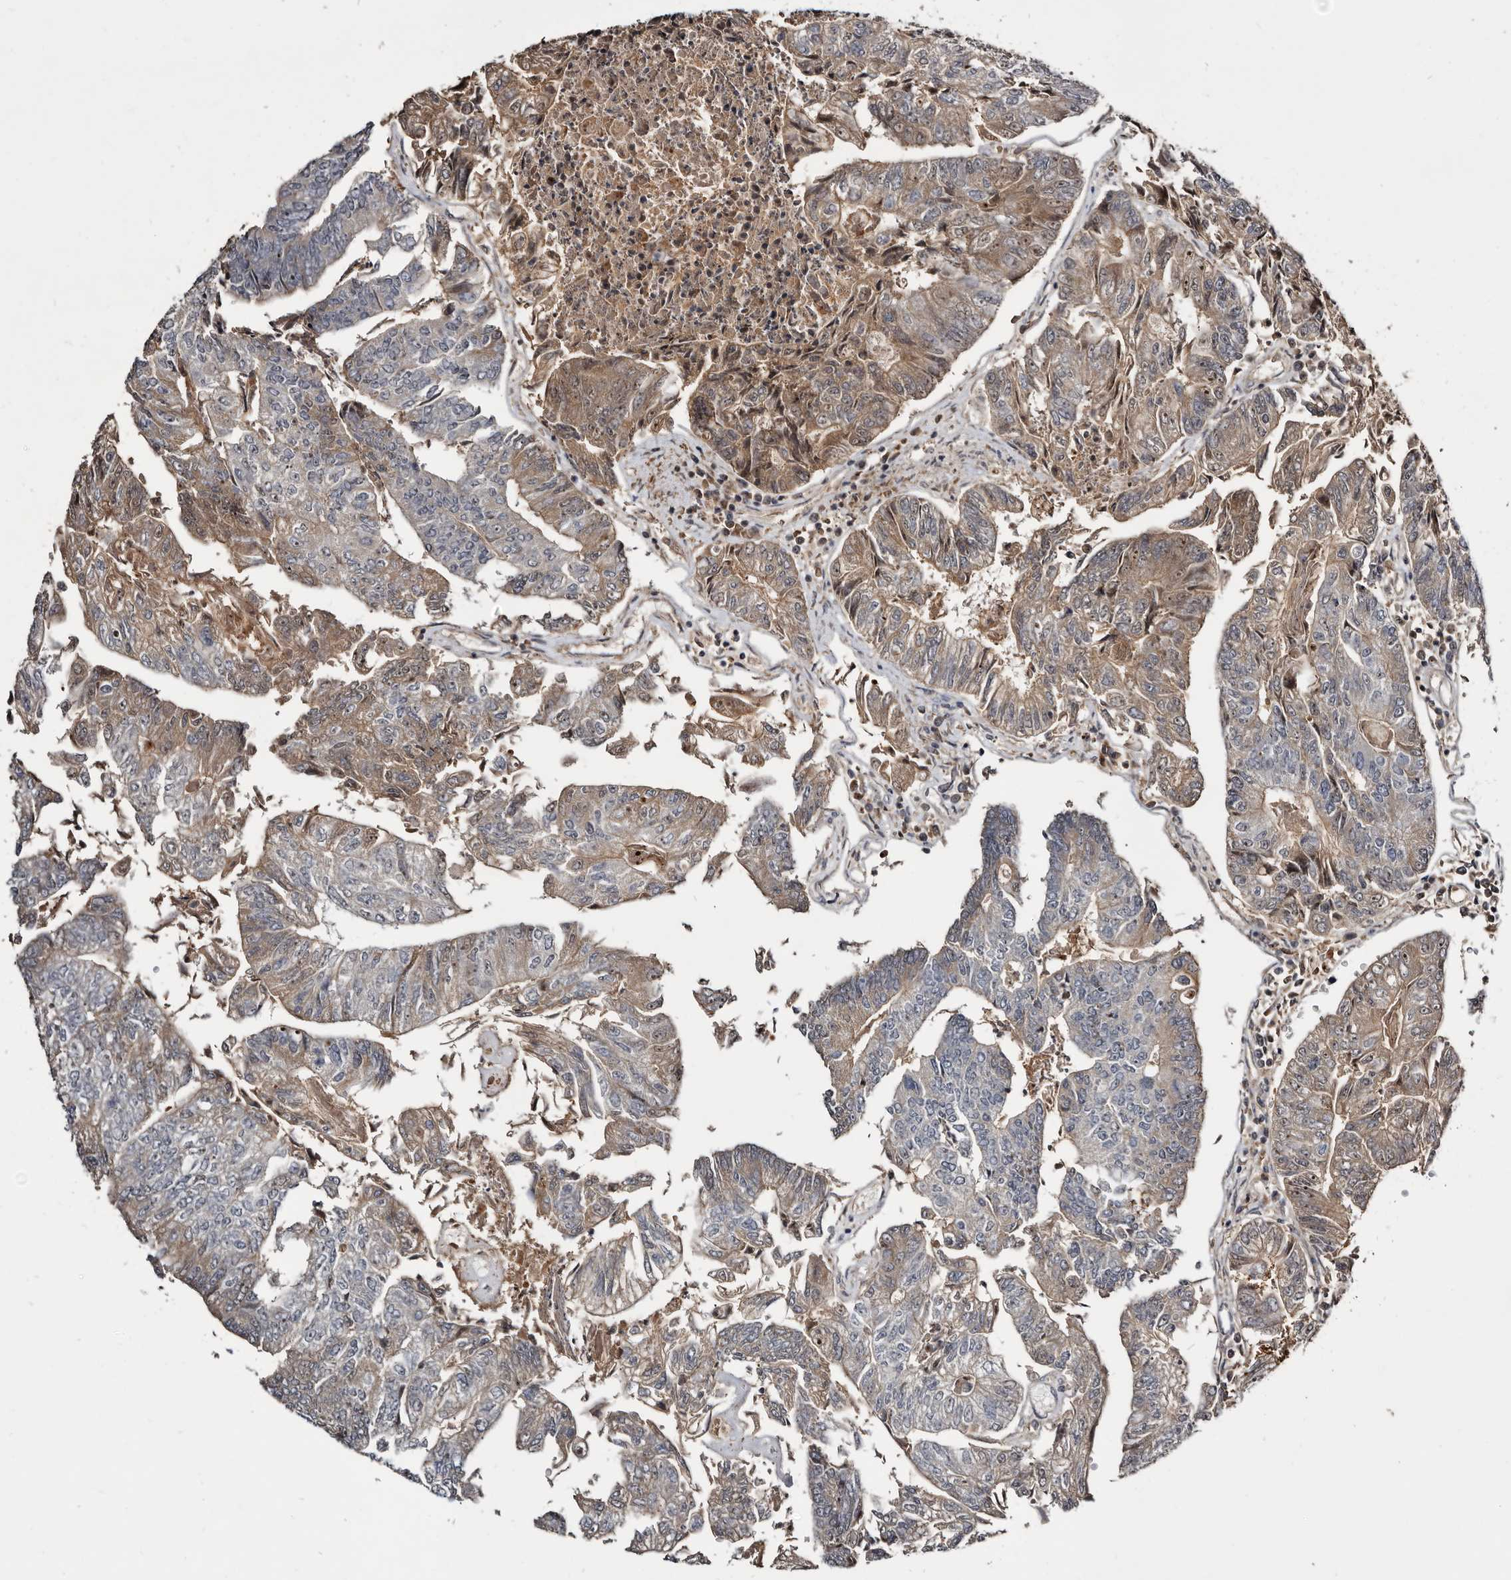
{"staining": {"intensity": "moderate", "quantity": "<25%", "location": "cytoplasmic/membranous"}, "tissue": "colorectal cancer", "cell_type": "Tumor cells", "image_type": "cancer", "snomed": [{"axis": "morphology", "description": "Adenocarcinoma, NOS"}, {"axis": "topography", "description": "Colon"}], "caption": "This is an image of immunohistochemistry staining of colorectal cancer, which shows moderate positivity in the cytoplasmic/membranous of tumor cells.", "gene": "TTC39A", "patient": {"sex": "female", "age": 67}}